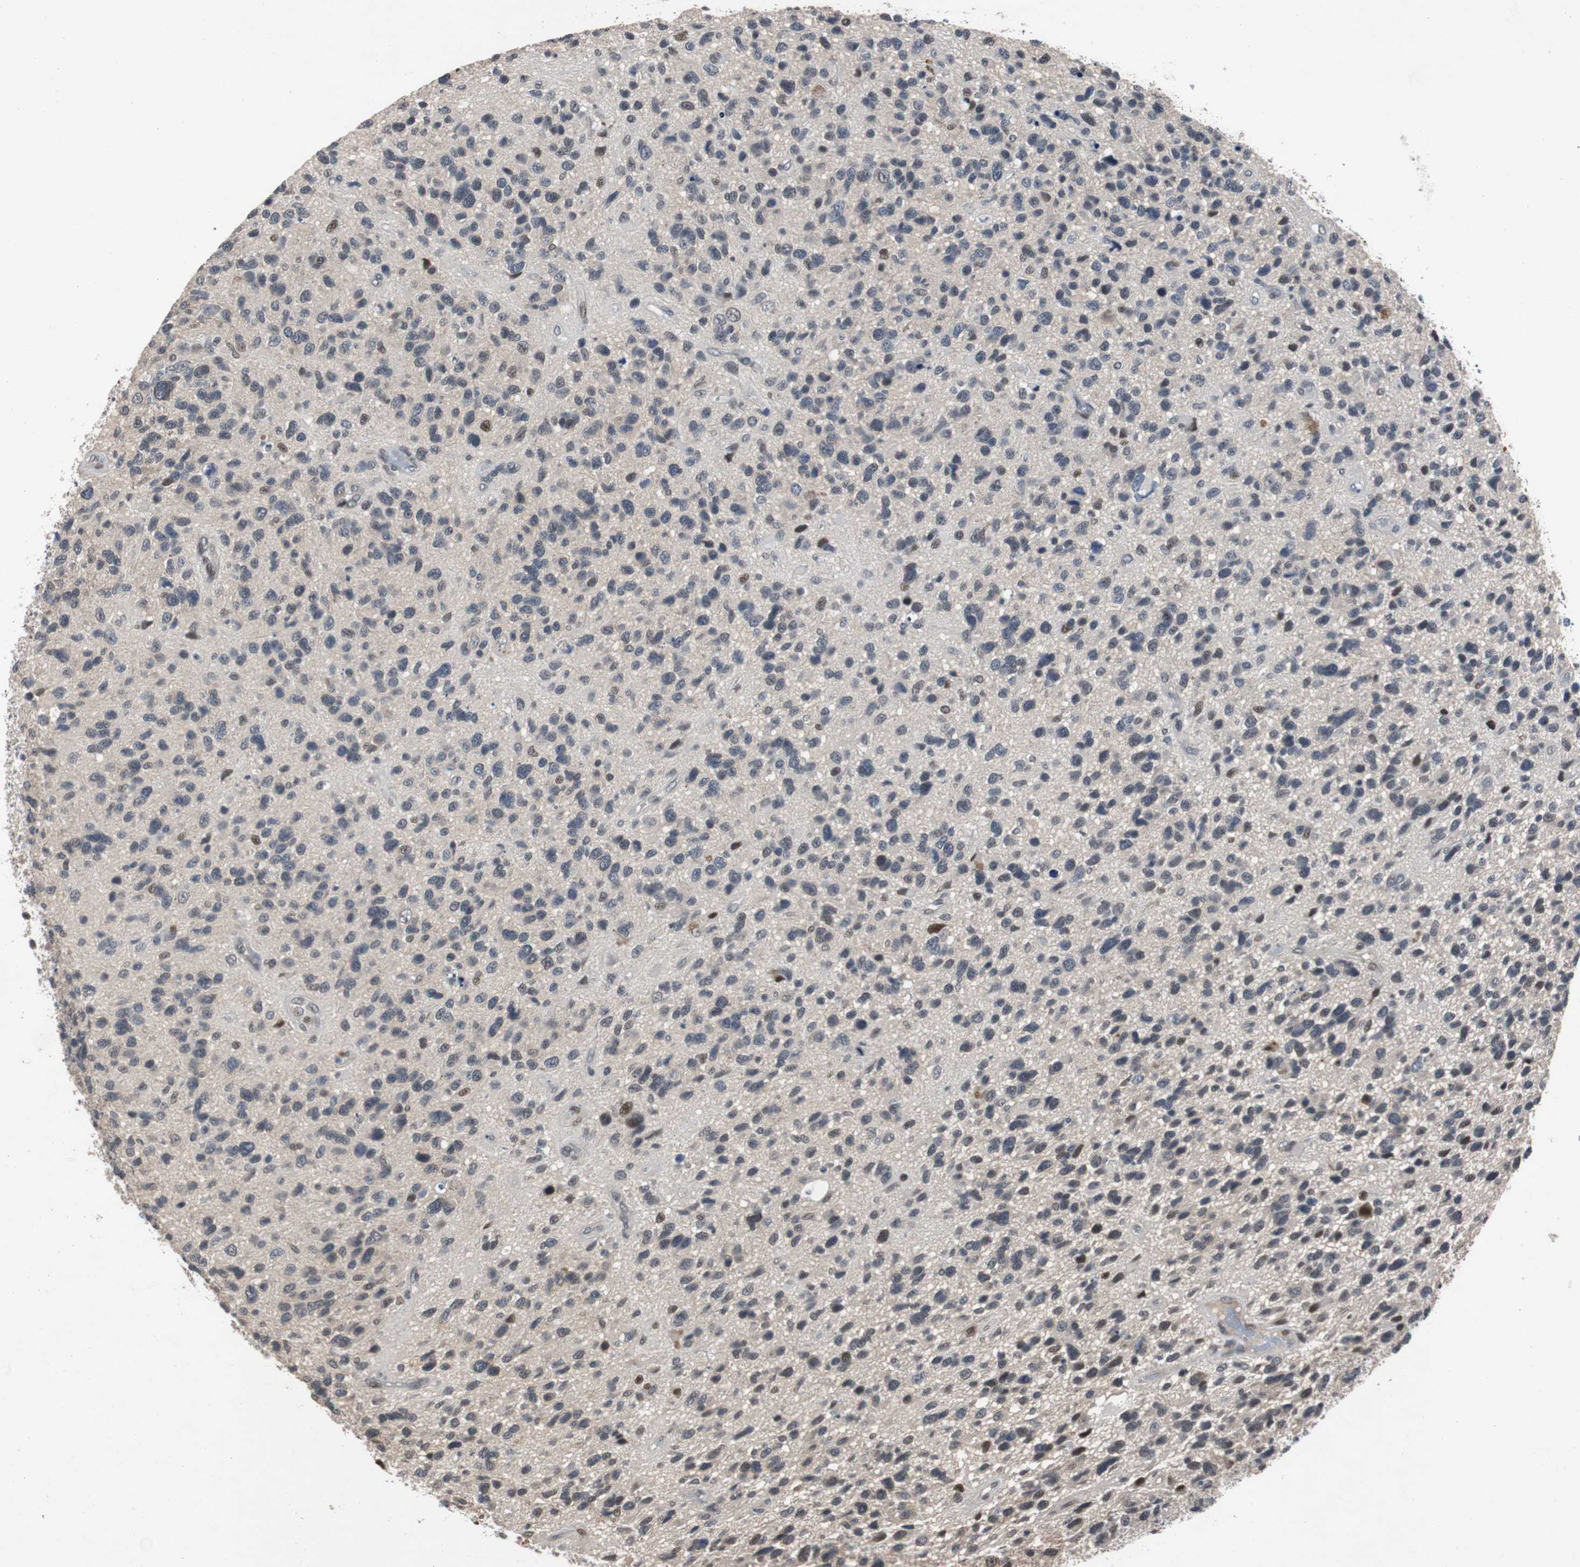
{"staining": {"intensity": "moderate", "quantity": "<25%", "location": "nuclear"}, "tissue": "glioma", "cell_type": "Tumor cells", "image_type": "cancer", "snomed": [{"axis": "morphology", "description": "Glioma, malignant, High grade"}, {"axis": "topography", "description": "Brain"}], "caption": "Protein staining of glioma tissue exhibits moderate nuclear staining in approximately <25% of tumor cells. (IHC, brightfield microscopy, high magnification).", "gene": "TP63", "patient": {"sex": "female", "age": 58}}